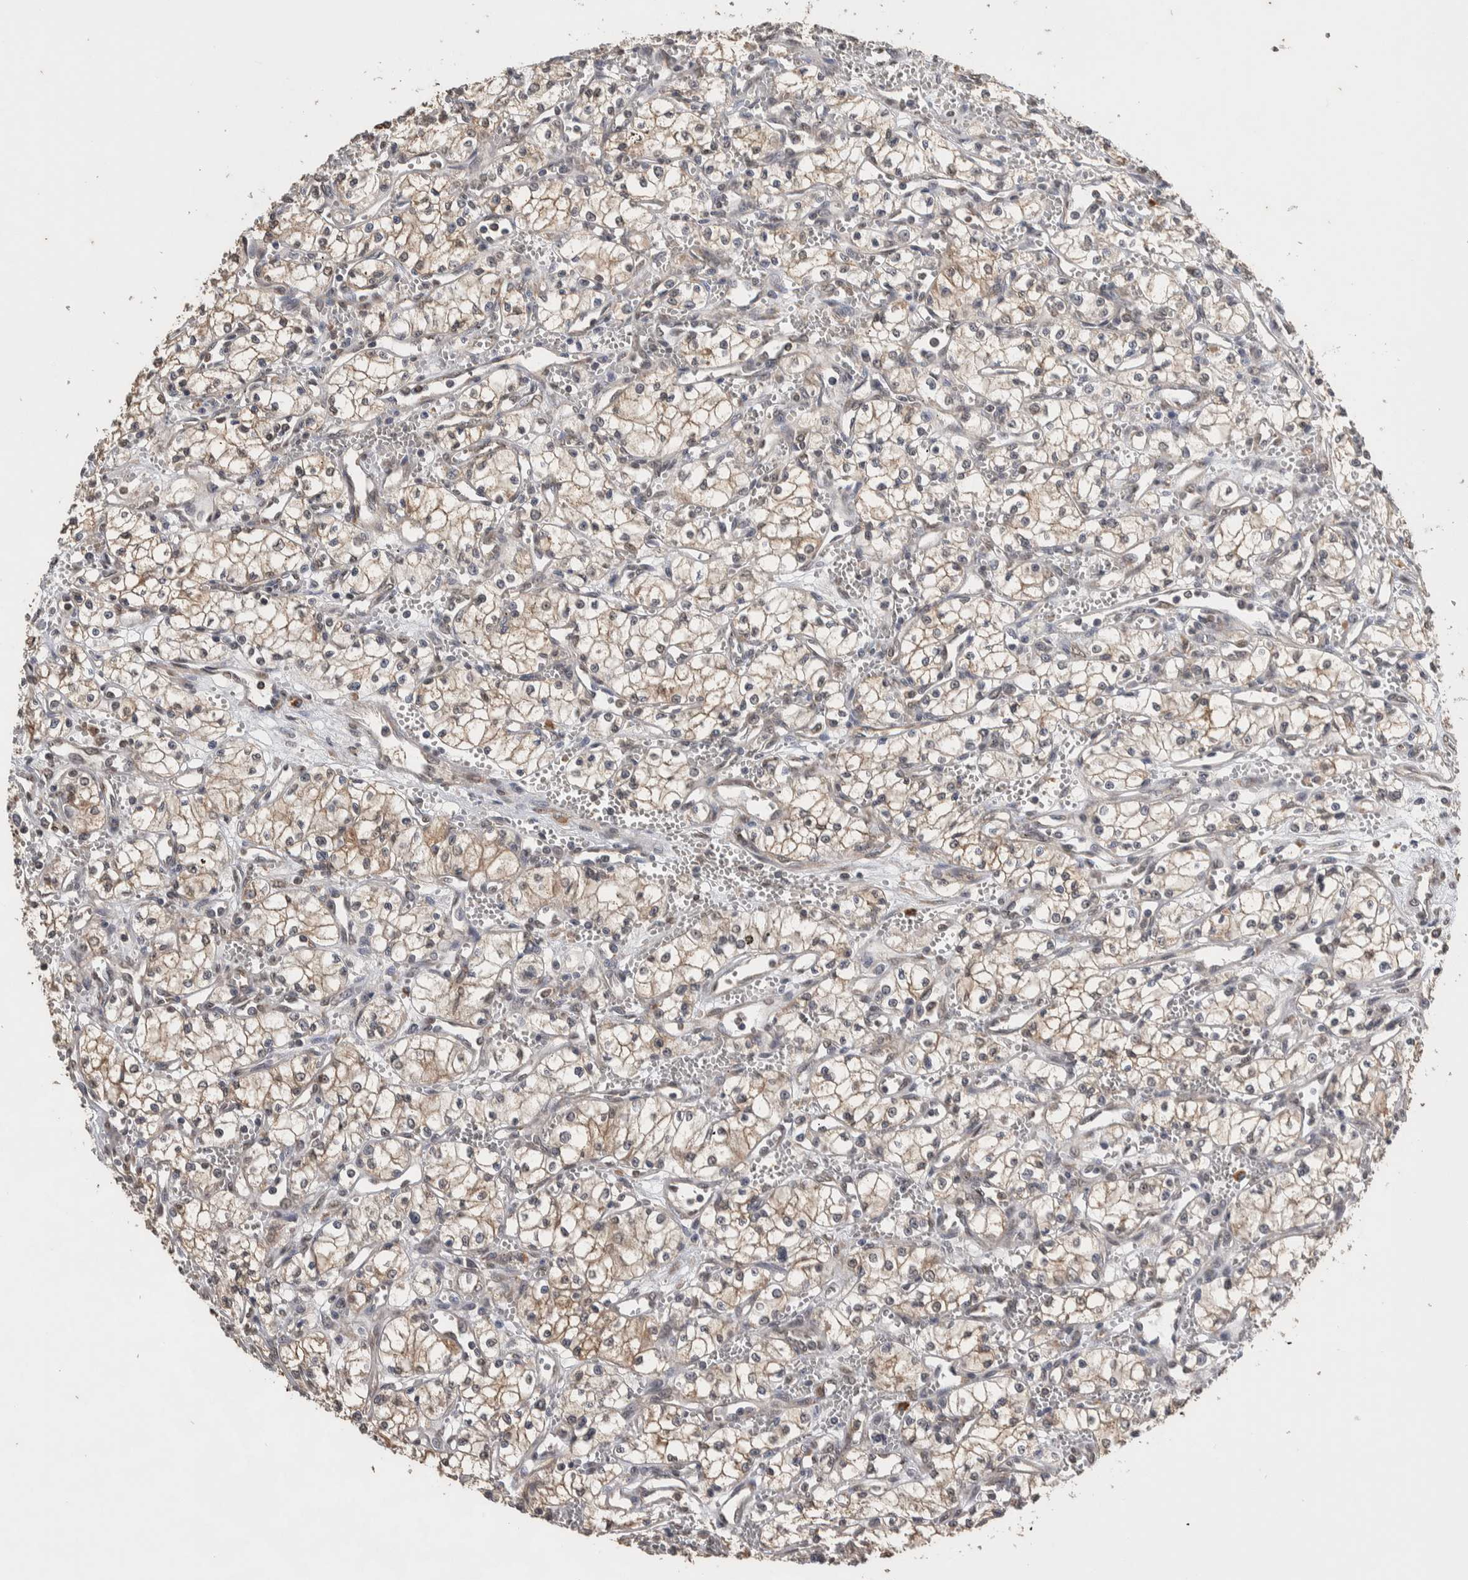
{"staining": {"intensity": "weak", "quantity": "<25%", "location": "cytoplasmic/membranous"}, "tissue": "renal cancer", "cell_type": "Tumor cells", "image_type": "cancer", "snomed": [{"axis": "morphology", "description": "Adenocarcinoma, NOS"}, {"axis": "topography", "description": "Kidney"}], "caption": "Renal cancer was stained to show a protein in brown. There is no significant expression in tumor cells.", "gene": "DVL2", "patient": {"sex": "male", "age": 59}}